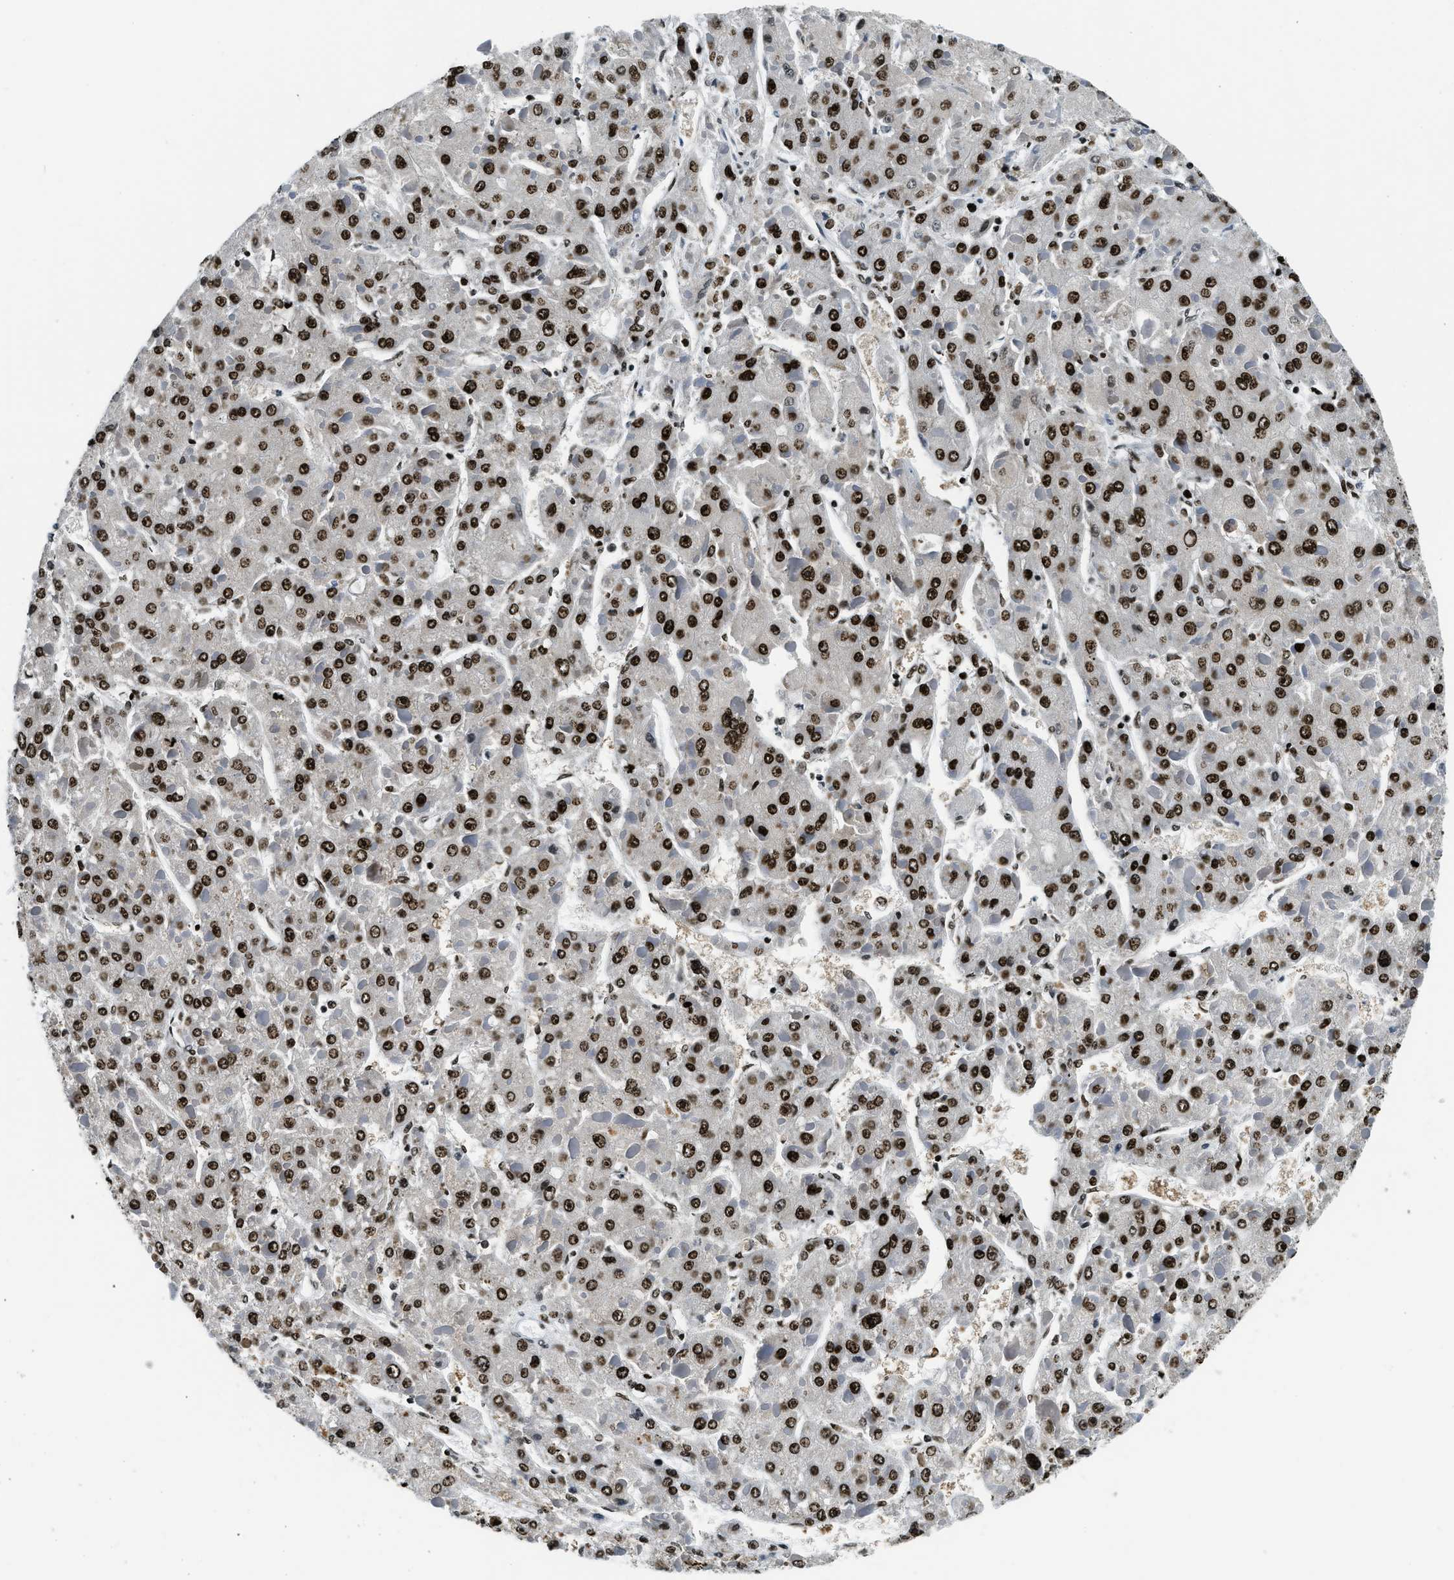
{"staining": {"intensity": "strong", "quantity": ">75%", "location": "nuclear"}, "tissue": "liver cancer", "cell_type": "Tumor cells", "image_type": "cancer", "snomed": [{"axis": "morphology", "description": "Carcinoma, Hepatocellular, NOS"}, {"axis": "topography", "description": "Liver"}], "caption": "Protein staining of liver cancer tissue exhibits strong nuclear staining in approximately >75% of tumor cells. Ihc stains the protein of interest in brown and the nuclei are stained blue.", "gene": "TOP1", "patient": {"sex": "female", "age": 73}}